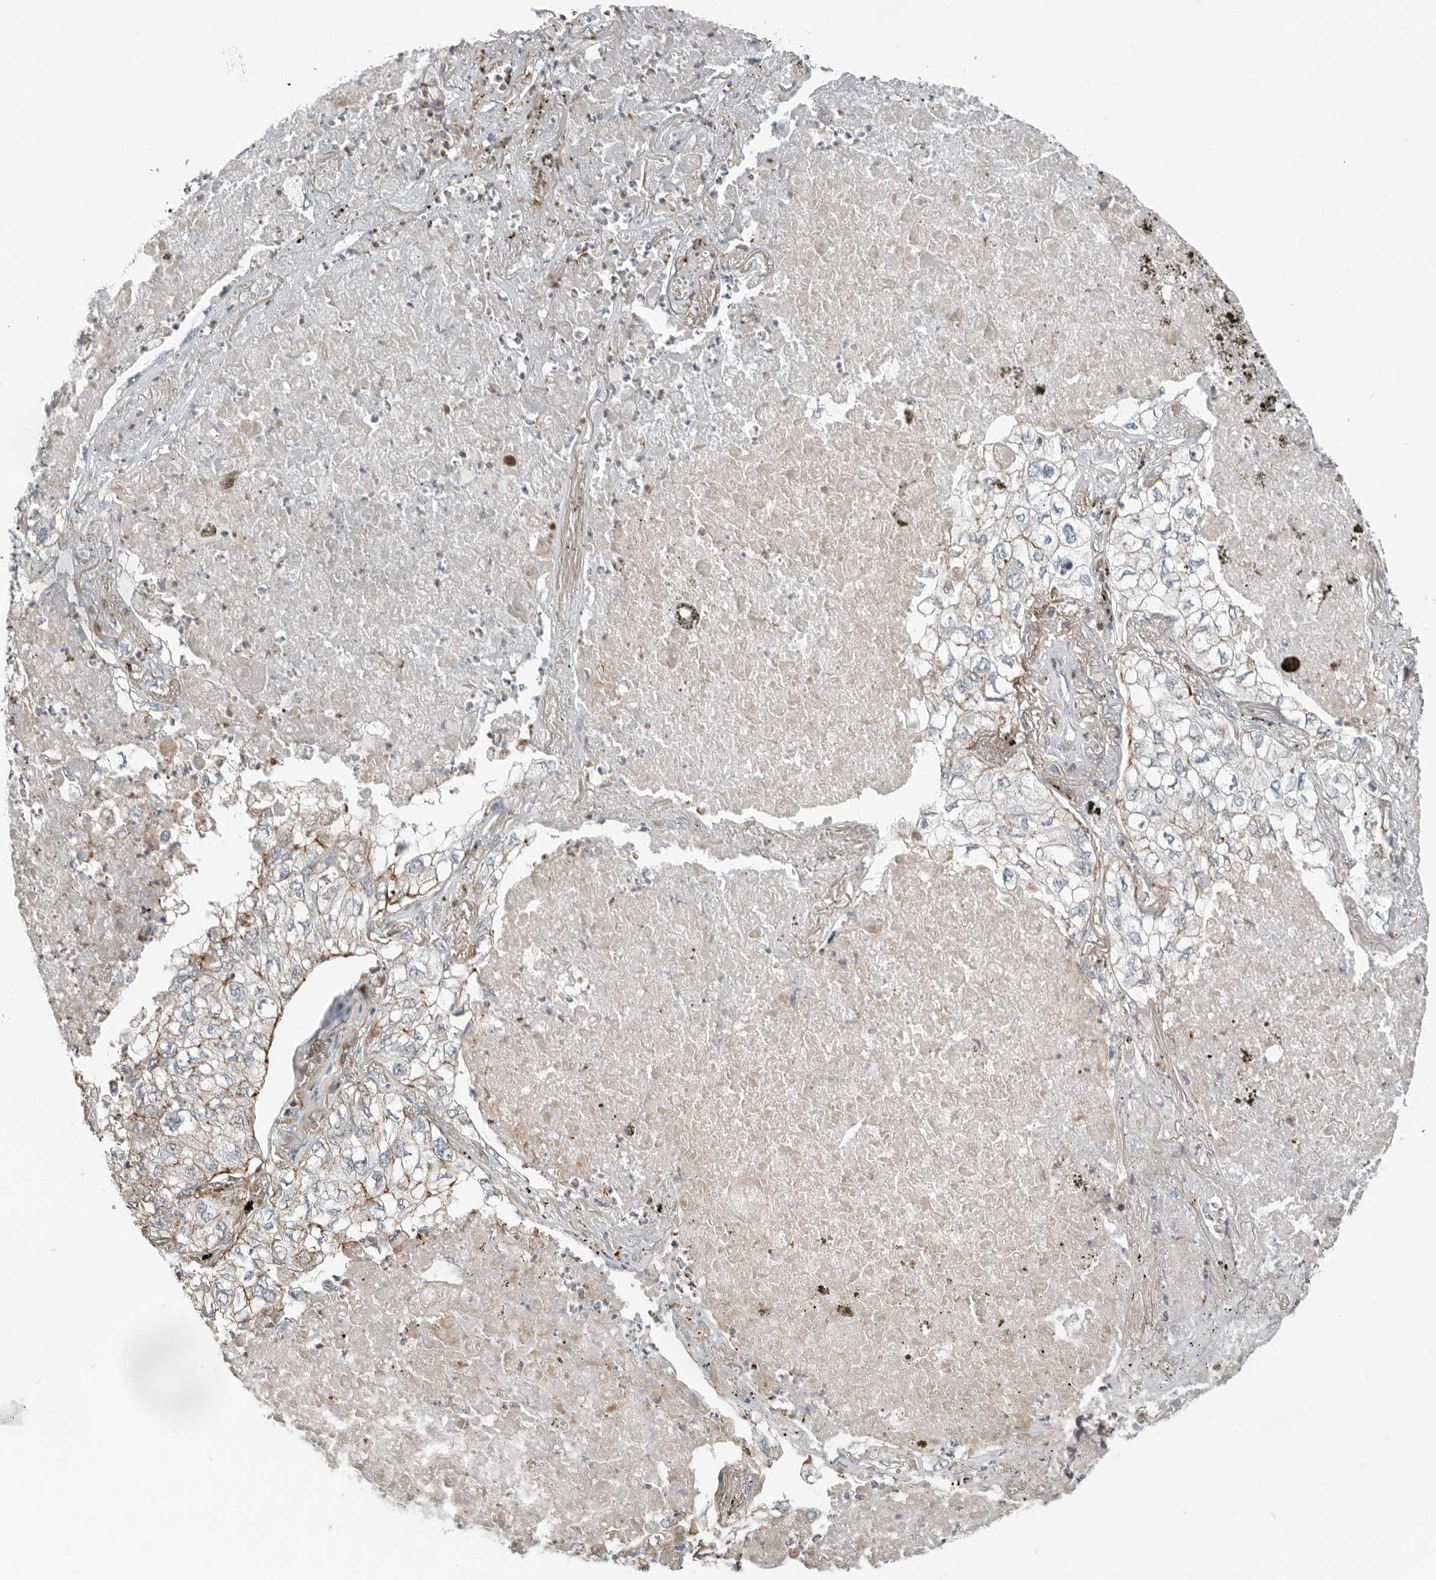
{"staining": {"intensity": "negative", "quantity": "none", "location": "none"}, "tissue": "lung cancer", "cell_type": "Tumor cells", "image_type": "cancer", "snomed": [{"axis": "morphology", "description": "Adenocarcinoma, NOS"}, {"axis": "topography", "description": "Lung"}], "caption": "This is an immunohistochemistry (IHC) histopathology image of human lung cancer. There is no expression in tumor cells.", "gene": "LEFTY2", "patient": {"sex": "male", "age": 65}}